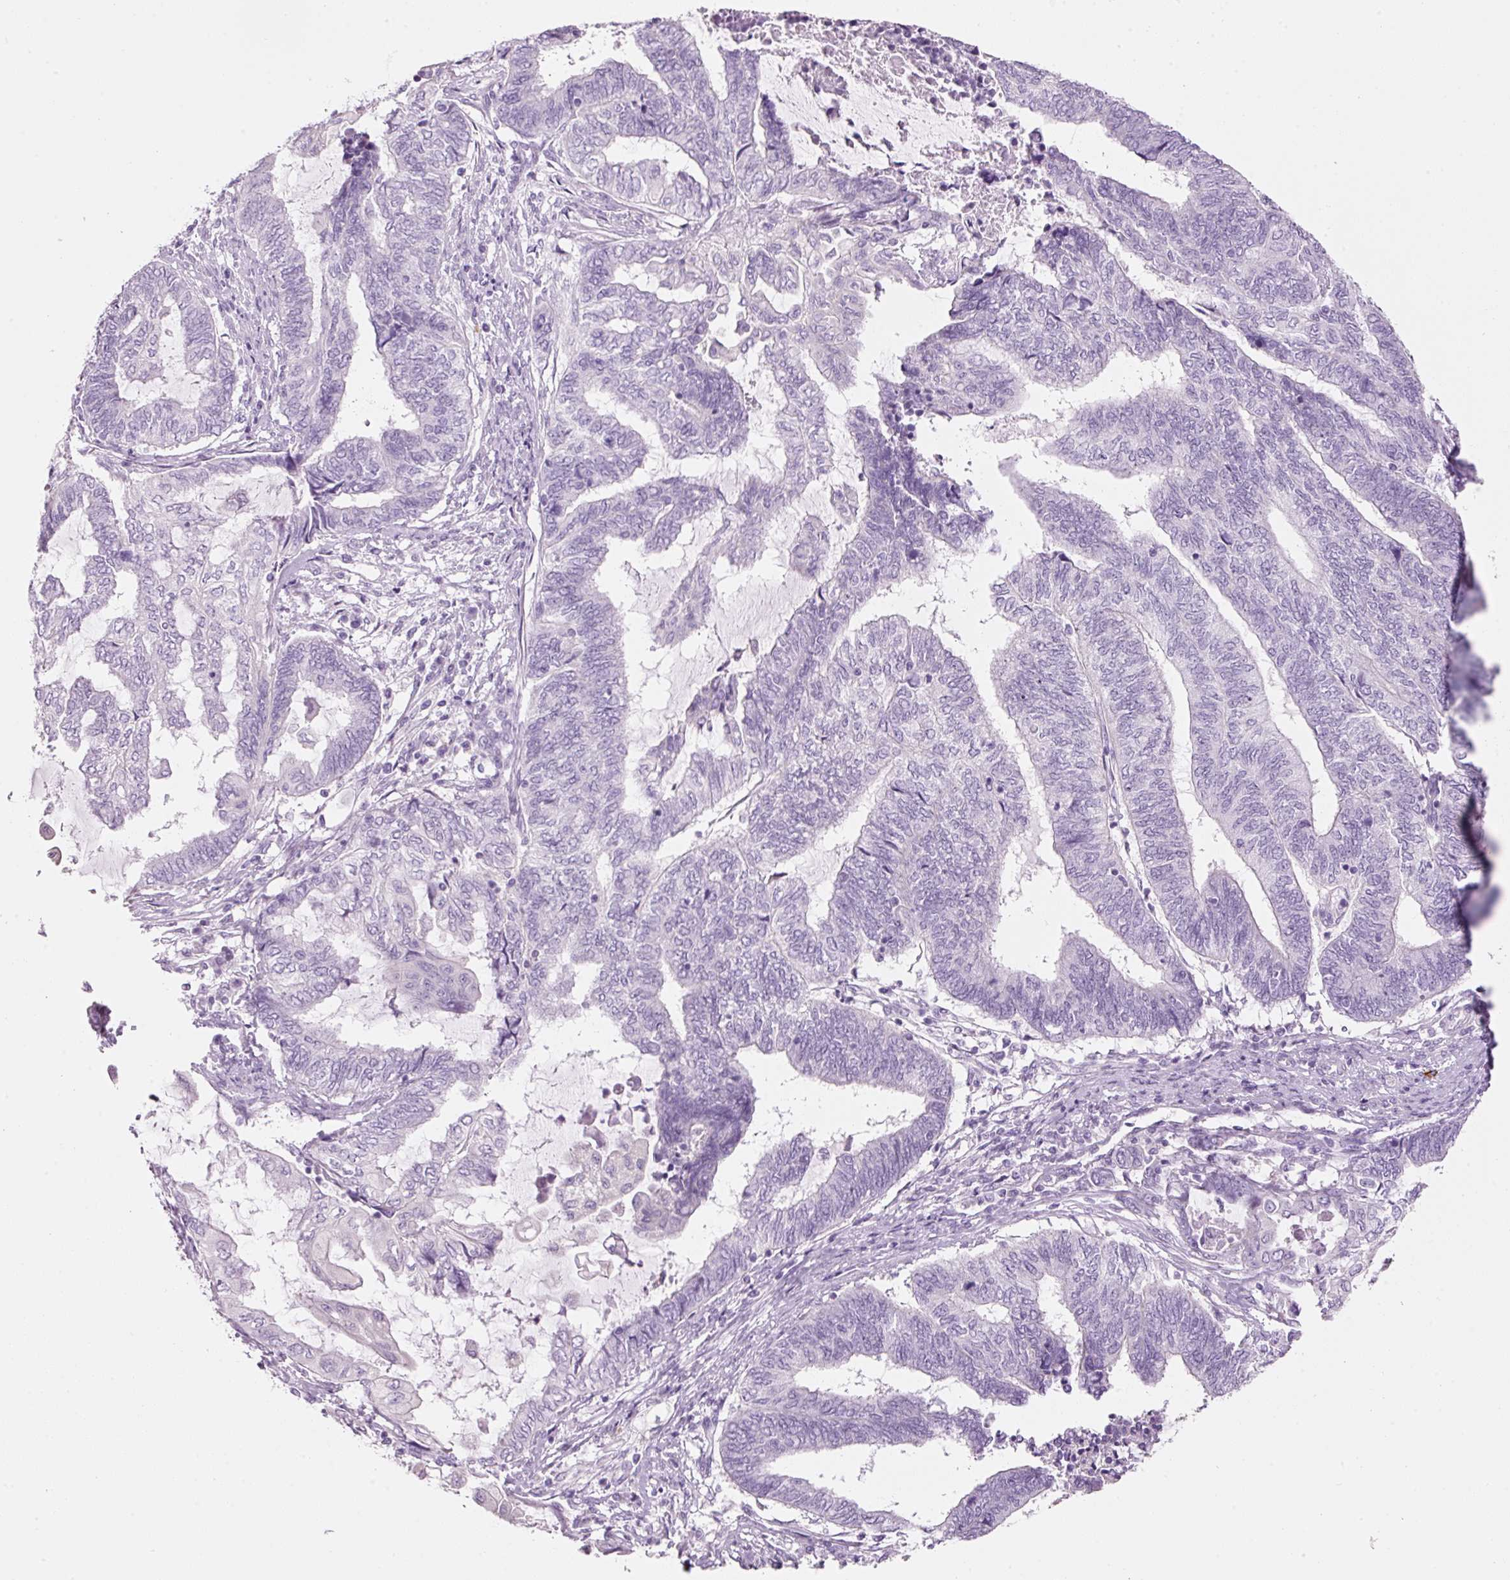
{"staining": {"intensity": "negative", "quantity": "none", "location": "none"}, "tissue": "endometrial cancer", "cell_type": "Tumor cells", "image_type": "cancer", "snomed": [{"axis": "morphology", "description": "Adenocarcinoma, NOS"}, {"axis": "topography", "description": "Uterus"}, {"axis": "topography", "description": "Endometrium"}], "caption": "IHC of human endometrial cancer (adenocarcinoma) reveals no positivity in tumor cells.", "gene": "CMA1", "patient": {"sex": "female", "age": 70}}